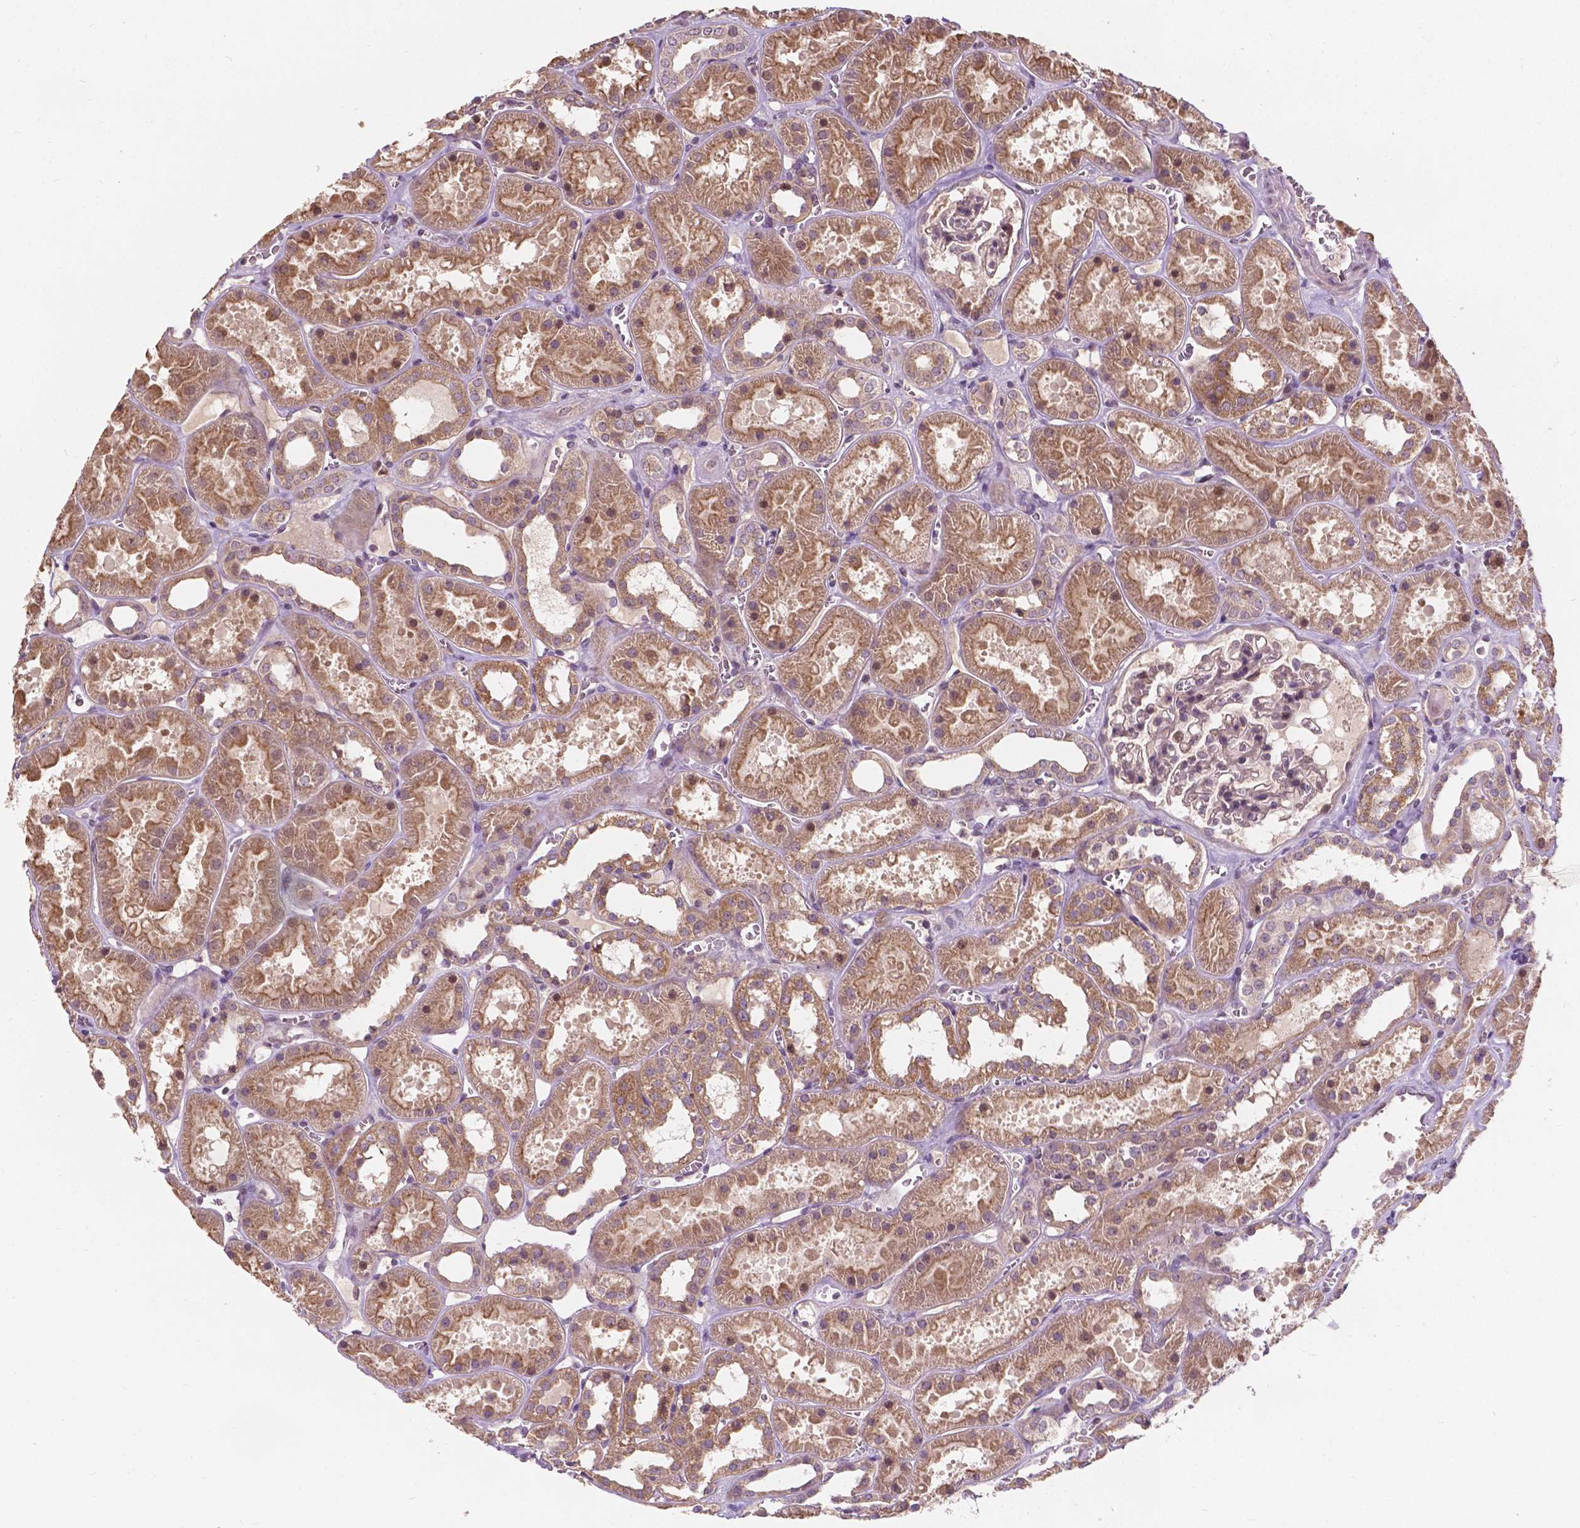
{"staining": {"intensity": "negative", "quantity": "none", "location": "none"}, "tissue": "kidney", "cell_type": "Cells in glomeruli", "image_type": "normal", "snomed": [{"axis": "morphology", "description": "Normal tissue, NOS"}, {"axis": "topography", "description": "Kidney"}], "caption": "Immunohistochemistry image of benign kidney stained for a protein (brown), which demonstrates no staining in cells in glomeruli.", "gene": "DUSP16", "patient": {"sex": "female", "age": 41}}